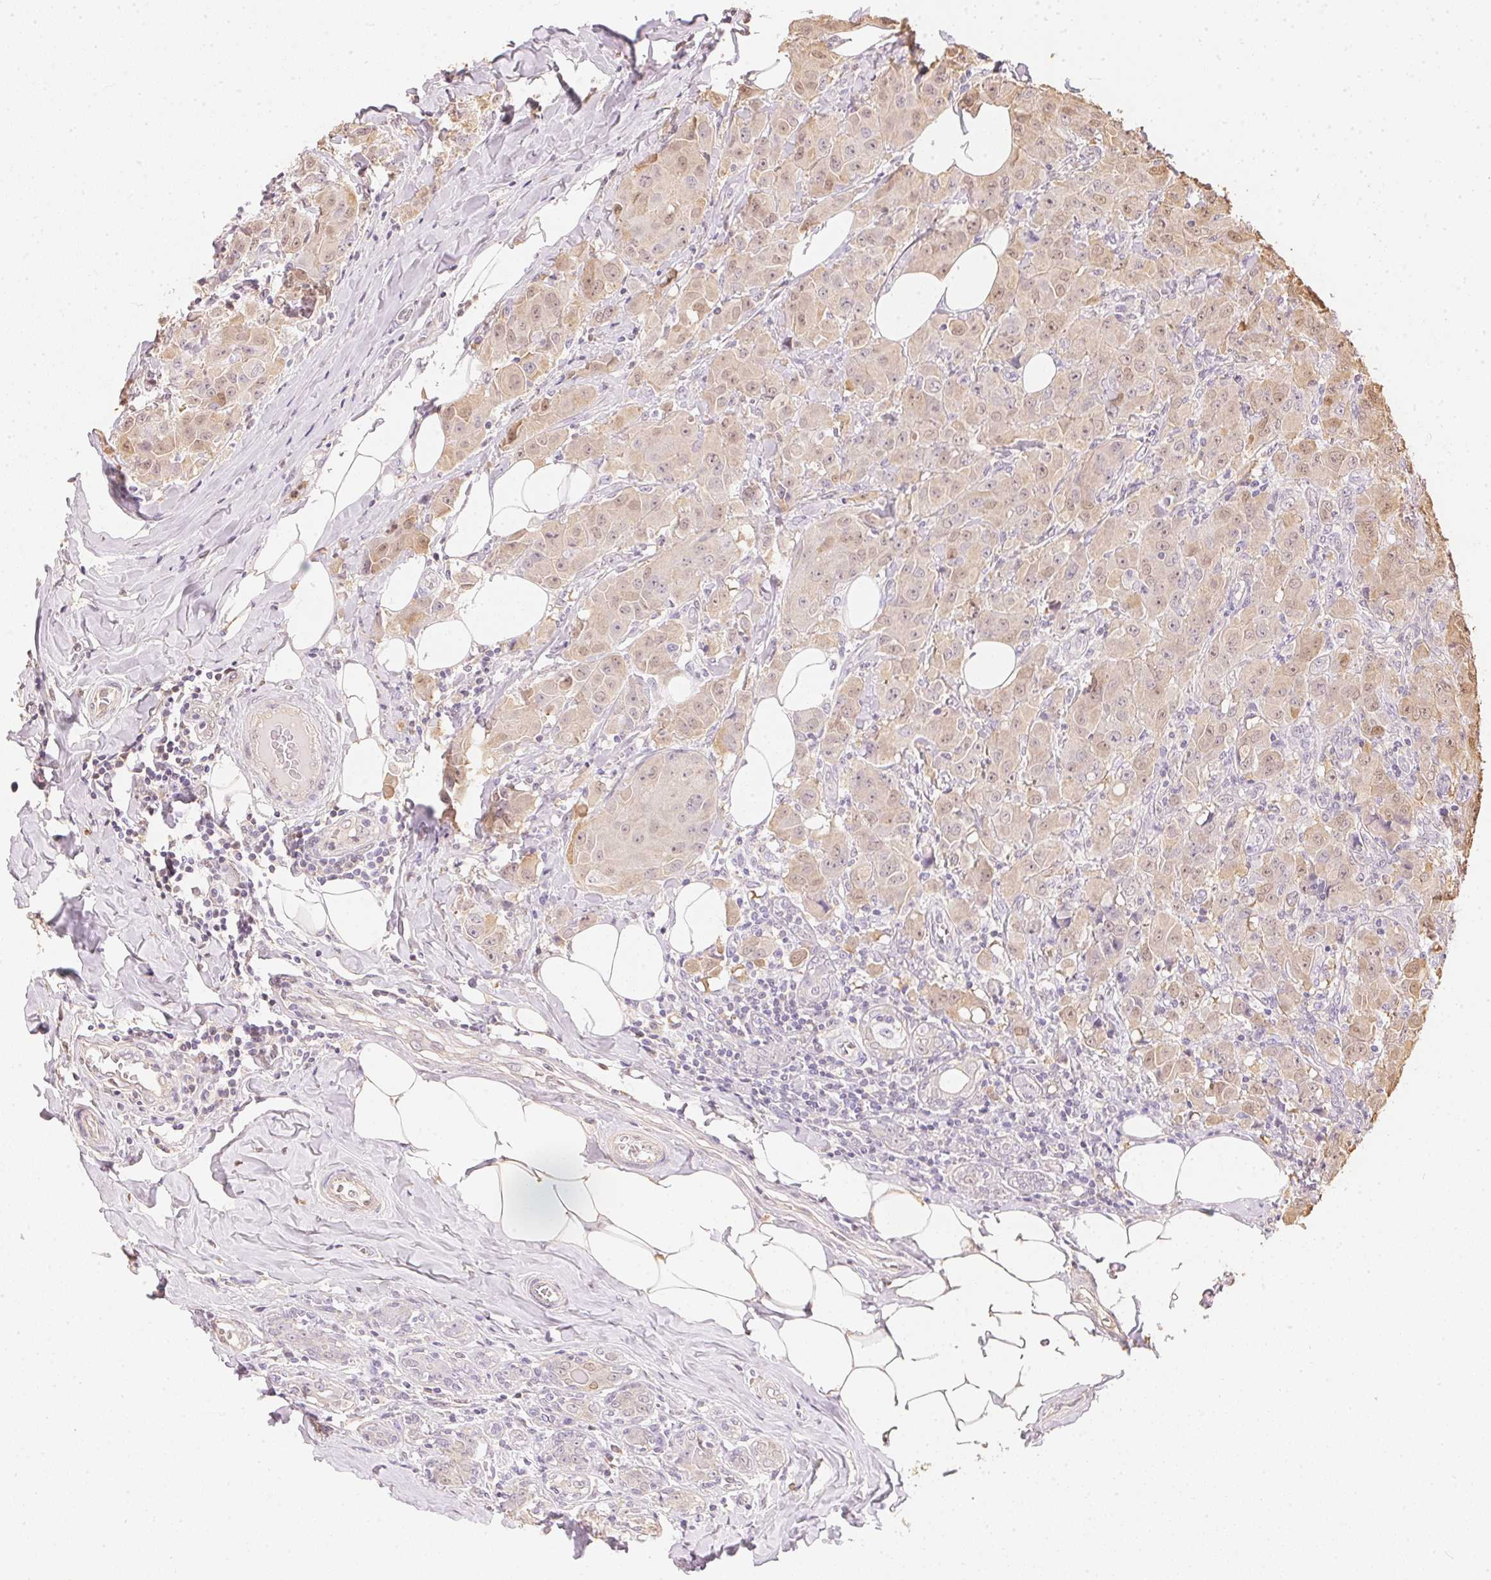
{"staining": {"intensity": "weak", "quantity": "<25%", "location": "cytoplasmic/membranous,nuclear"}, "tissue": "breast cancer", "cell_type": "Tumor cells", "image_type": "cancer", "snomed": [{"axis": "morphology", "description": "Normal tissue, NOS"}, {"axis": "morphology", "description": "Duct carcinoma"}, {"axis": "topography", "description": "Breast"}], "caption": "Immunohistochemistry of human breast cancer exhibits no positivity in tumor cells.", "gene": "S100A3", "patient": {"sex": "female", "age": 43}}